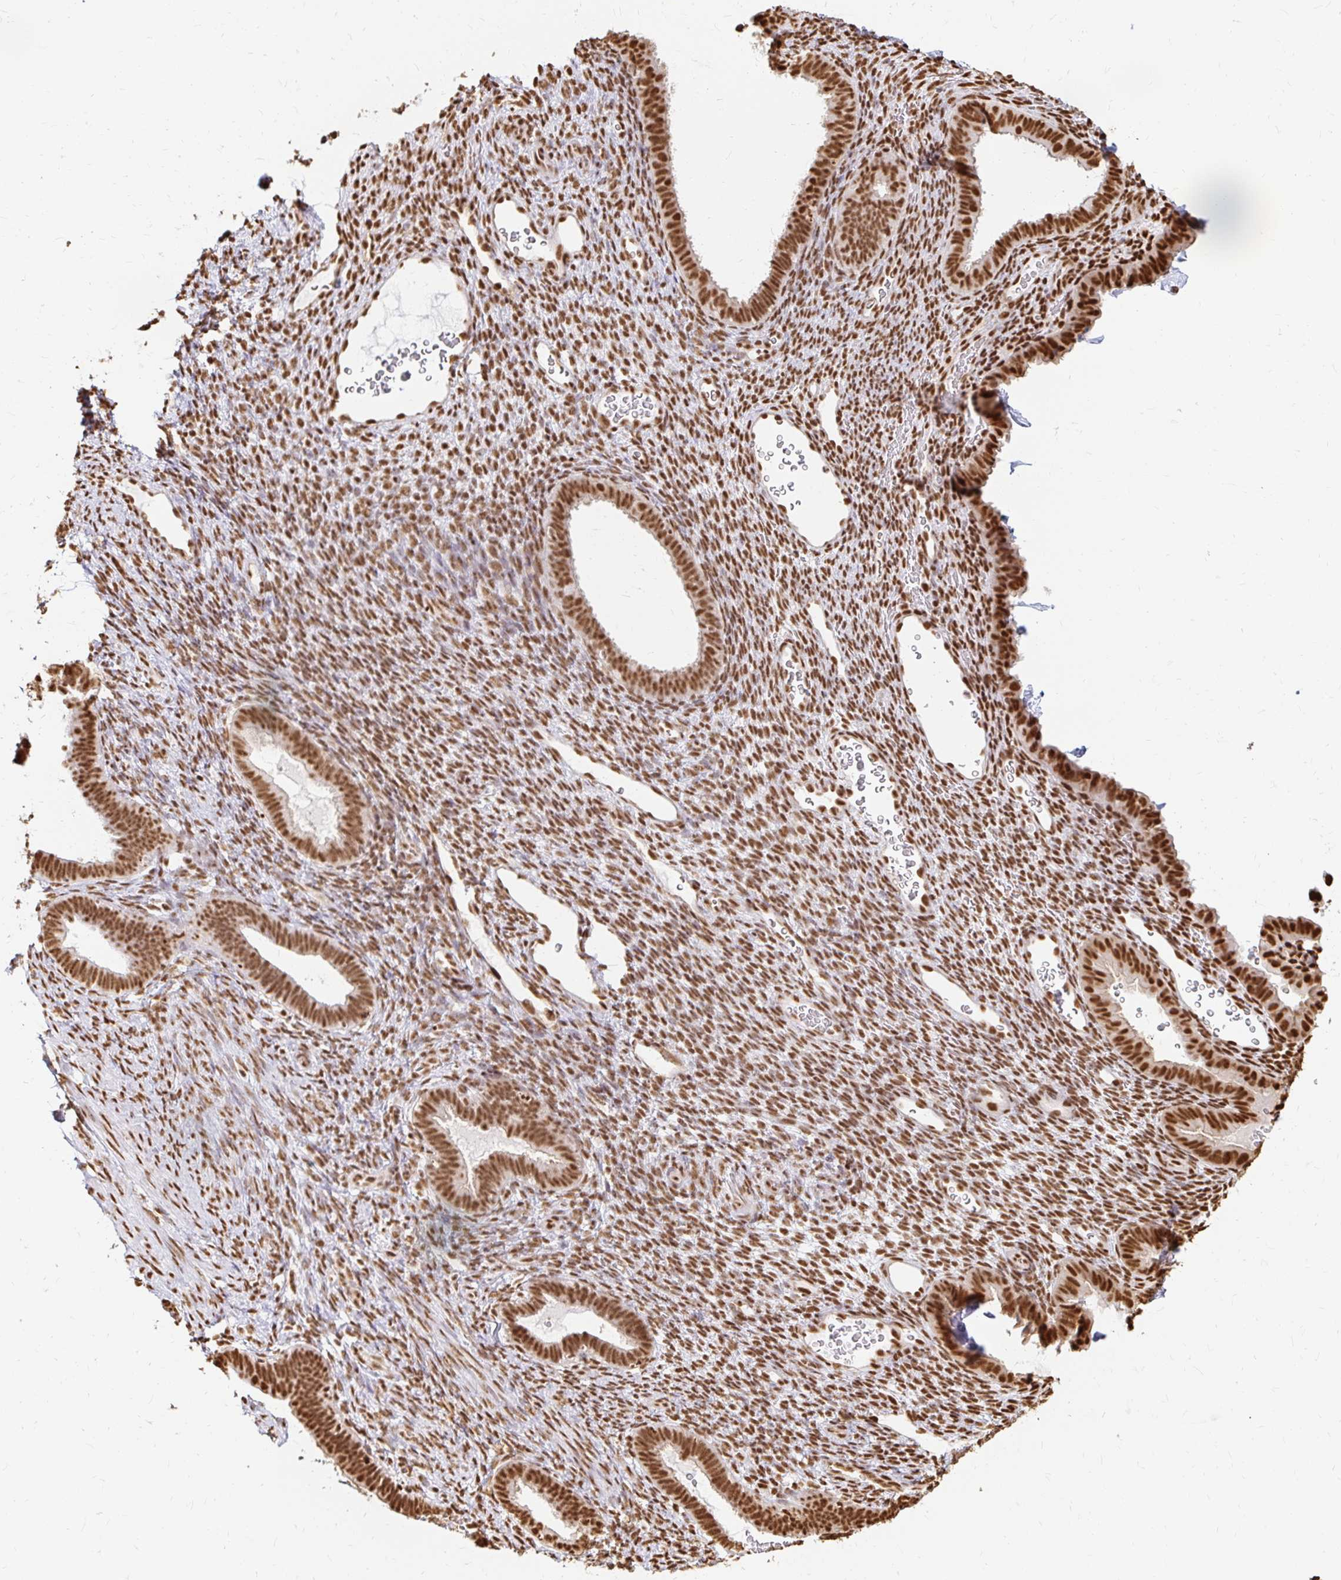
{"staining": {"intensity": "moderate", "quantity": ">75%", "location": "nuclear"}, "tissue": "endometrium", "cell_type": "Cells in endometrial stroma", "image_type": "normal", "snomed": [{"axis": "morphology", "description": "Normal tissue, NOS"}, {"axis": "topography", "description": "Endometrium"}], "caption": "The immunohistochemical stain labels moderate nuclear staining in cells in endometrial stroma of benign endometrium. The staining was performed using DAB to visualize the protein expression in brown, while the nuclei were stained in blue with hematoxylin (Magnification: 20x).", "gene": "HNRNPU", "patient": {"sex": "female", "age": 34}}